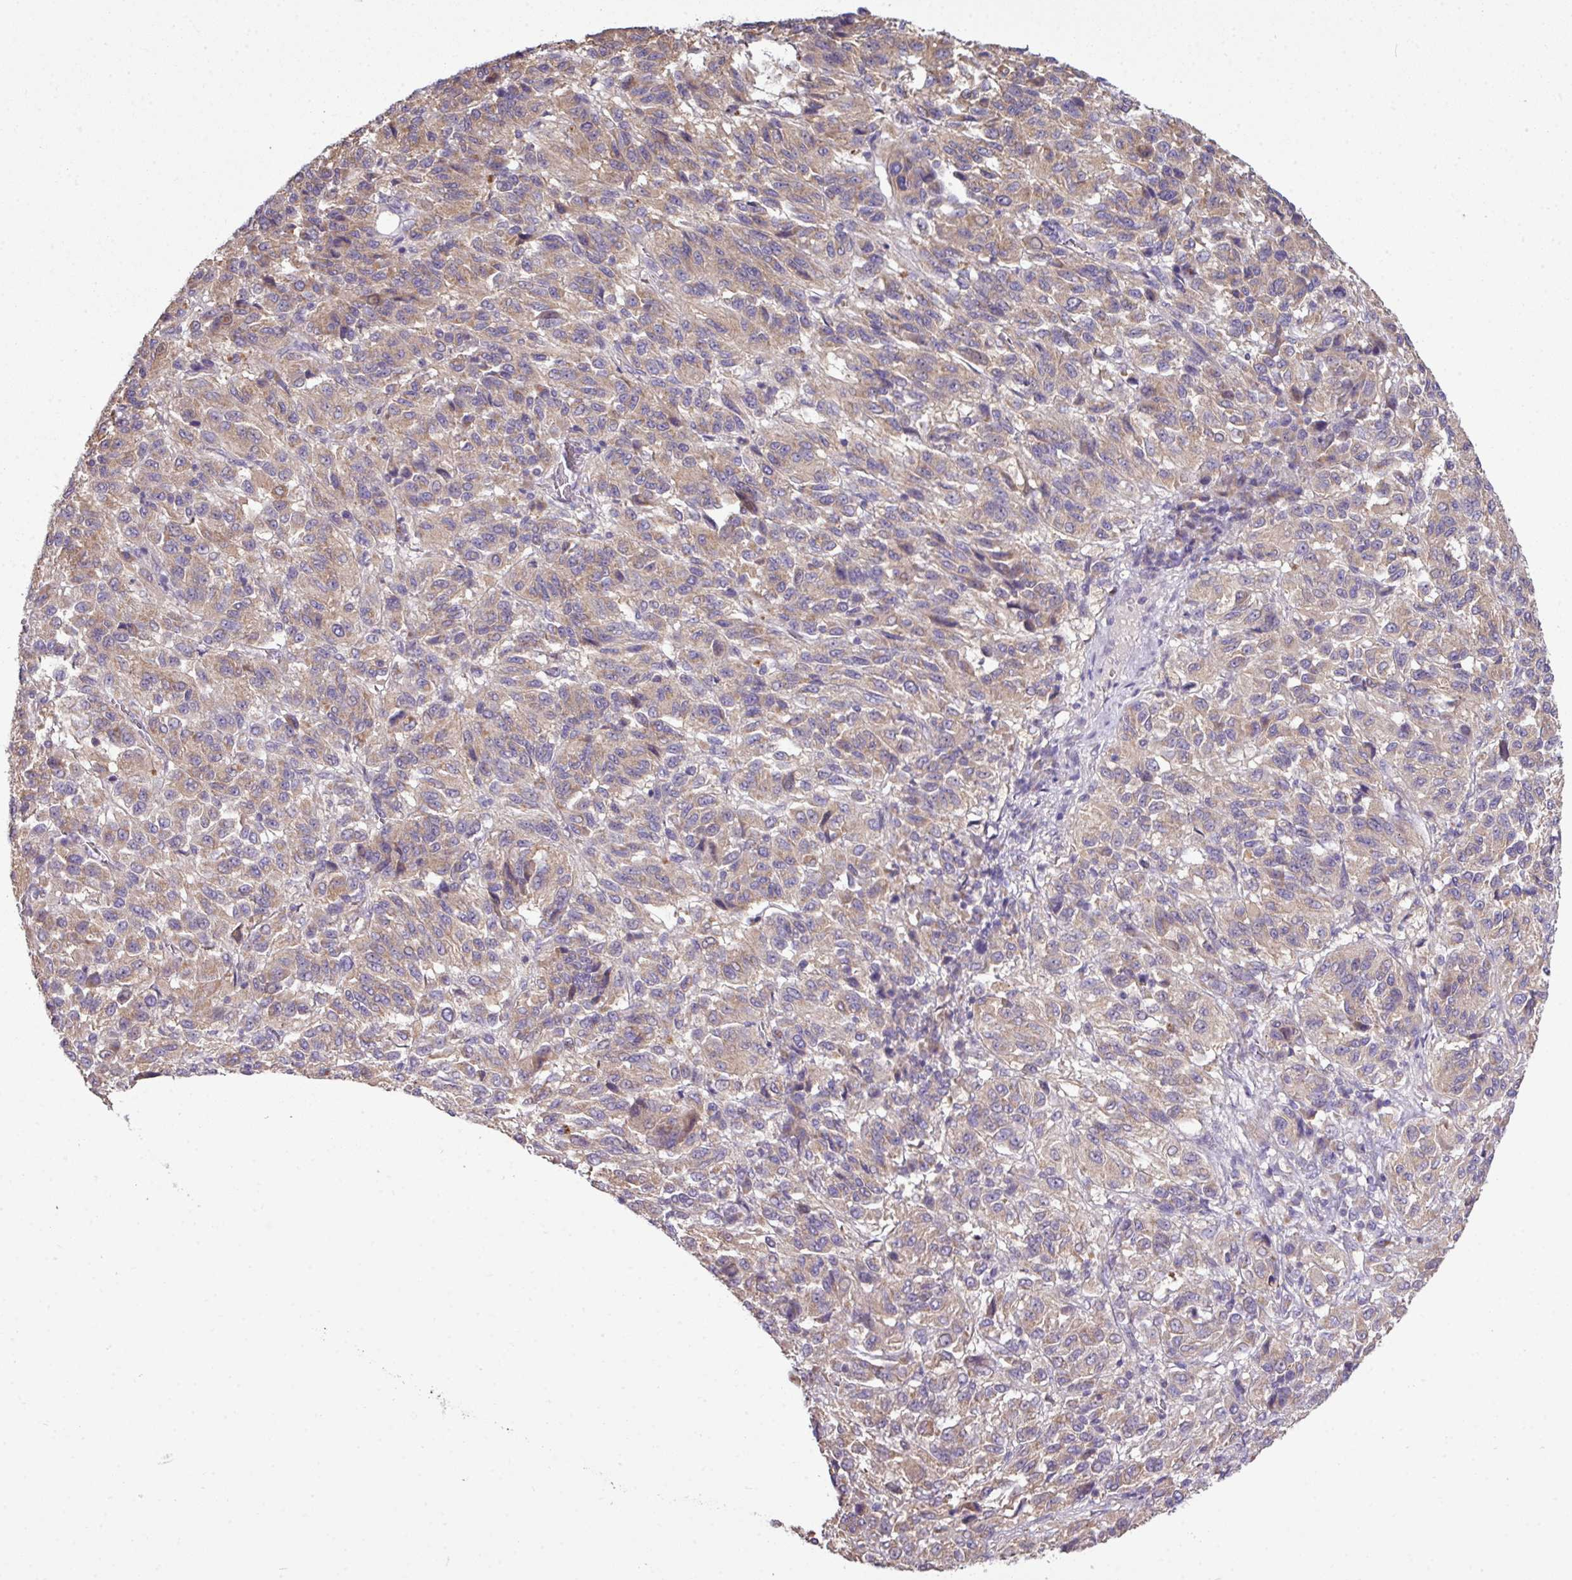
{"staining": {"intensity": "weak", "quantity": ">75%", "location": "cytoplasmic/membranous"}, "tissue": "melanoma", "cell_type": "Tumor cells", "image_type": "cancer", "snomed": [{"axis": "morphology", "description": "Malignant melanoma, Metastatic site"}, {"axis": "topography", "description": "Lung"}], "caption": "The histopathology image reveals a brown stain indicating the presence of a protein in the cytoplasmic/membranous of tumor cells in melanoma.", "gene": "AGAP5", "patient": {"sex": "male", "age": 64}}